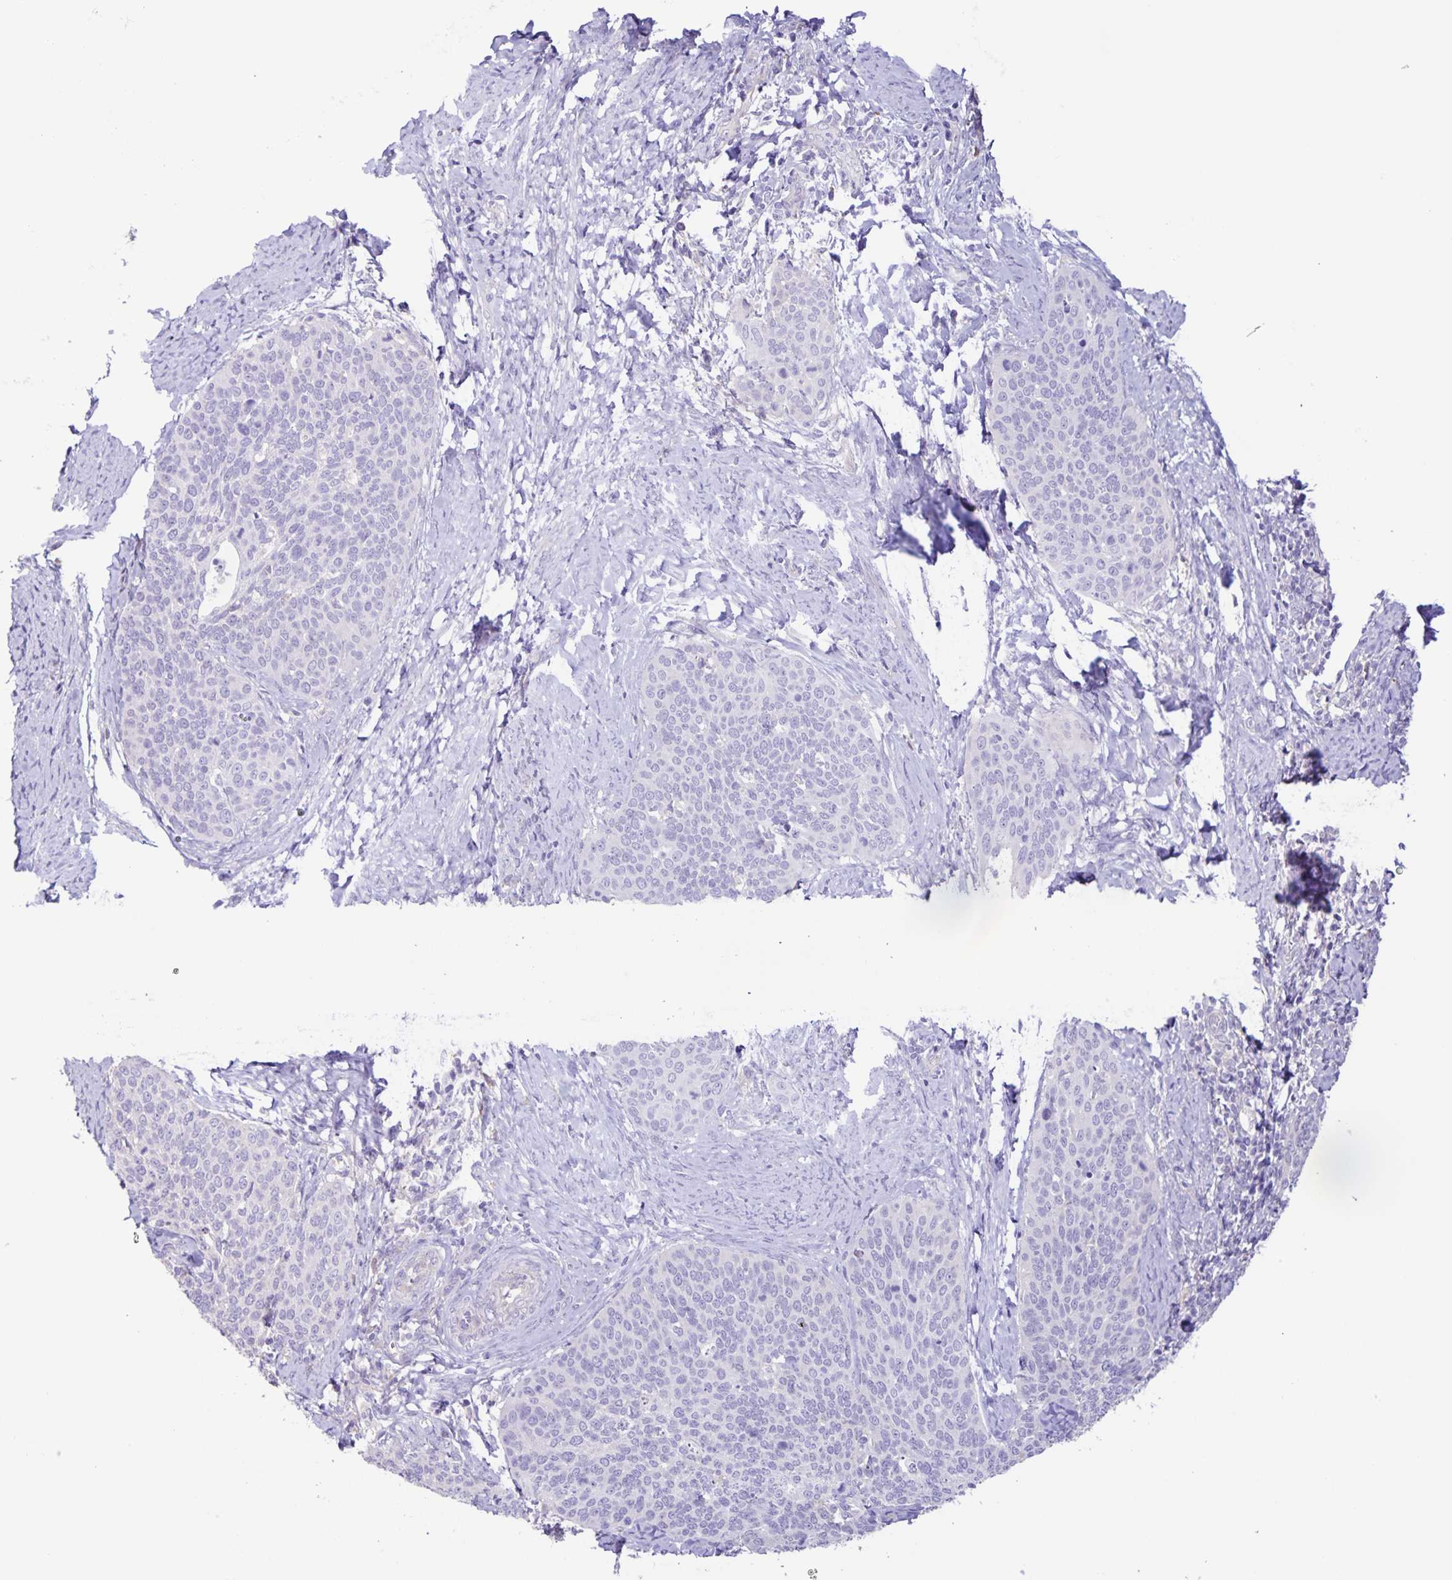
{"staining": {"intensity": "negative", "quantity": "none", "location": "none"}, "tissue": "cervical cancer", "cell_type": "Tumor cells", "image_type": "cancer", "snomed": [{"axis": "morphology", "description": "Squamous cell carcinoma, NOS"}, {"axis": "topography", "description": "Cervix"}], "caption": "Immunohistochemical staining of cervical cancer (squamous cell carcinoma) reveals no significant staining in tumor cells.", "gene": "BOLL", "patient": {"sex": "female", "age": 69}}